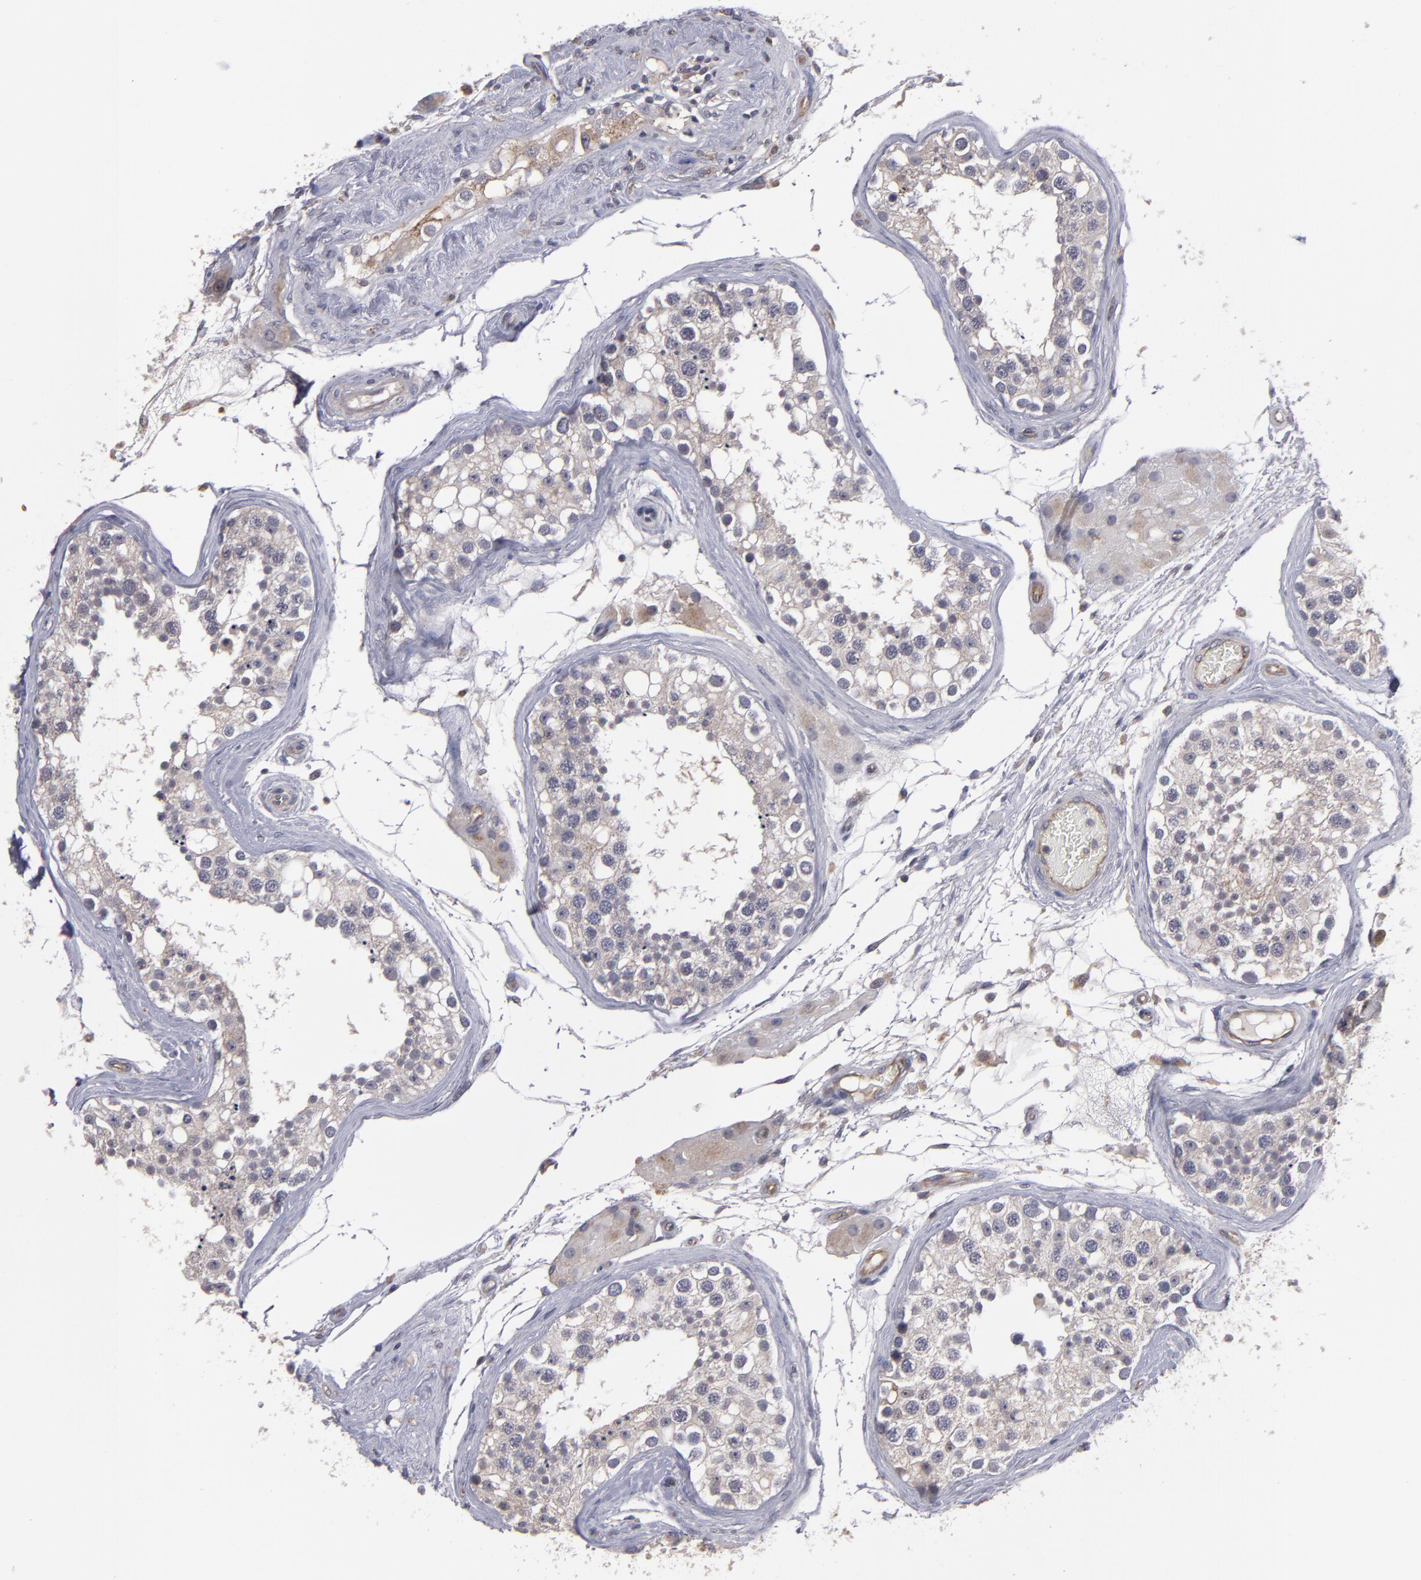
{"staining": {"intensity": "weak", "quantity": ">75%", "location": "cytoplasmic/membranous"}, "tissue": "testis", "cell_type": "Cells in seminiferous ducts", "image_type": "normal", "snomed": [{"axis": "morphology", "description": "Normal tissue, NOS"}, {"axis": "topography", "description": "Testis"}], "caption": "Brown immunohistochemical staining in unremarkable human testis exhibits weak cytoplasmic/membranous staining in approximately >75% of cells in seminiferous ducts.", "gene": "CTSO", "patient": {"sex": "male", "age": 68}}